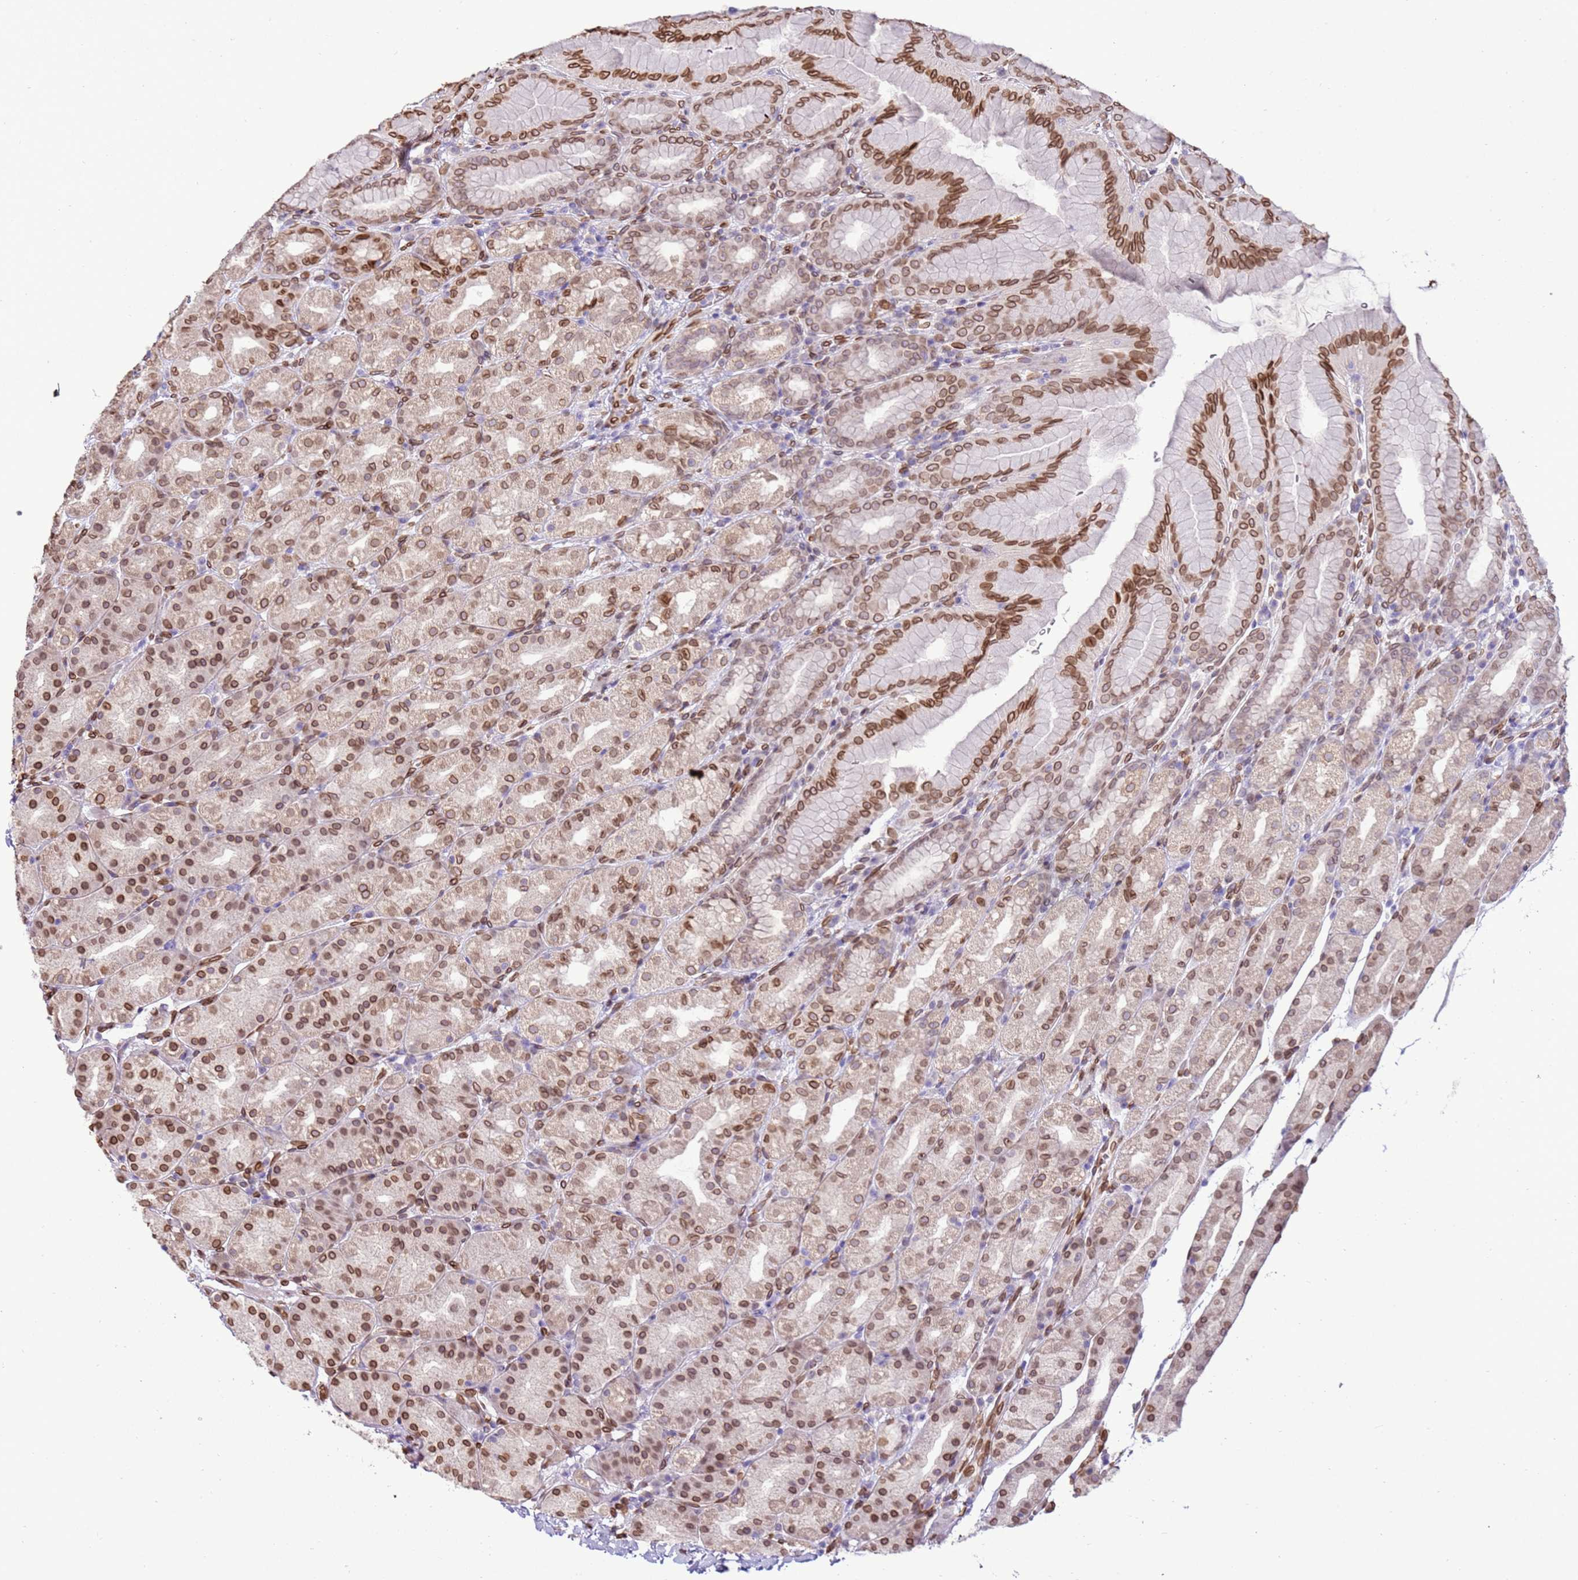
{"staining": {"intensity": "strong", "quantity": ">75%", "location": "cytoplasmic/membranous,nuclear"}, "tissue": "stomach", "cell_type": "Glandular cells", "image_type": "normal", "snomed": [{"axis": "morphology", "description": "Normal tissue, NOS"}, {"axis": "topography", "description": "Stomach, upper"}, {"axis": "topography", "description": "Stomach"}], "caption": "Benign stomach reveals strong cytoplasmic/membranous,nuclear positivity in about >75% of glandular cells.", "gene": "TMEM47", "patient": {"sex": "male", "age": 68}}